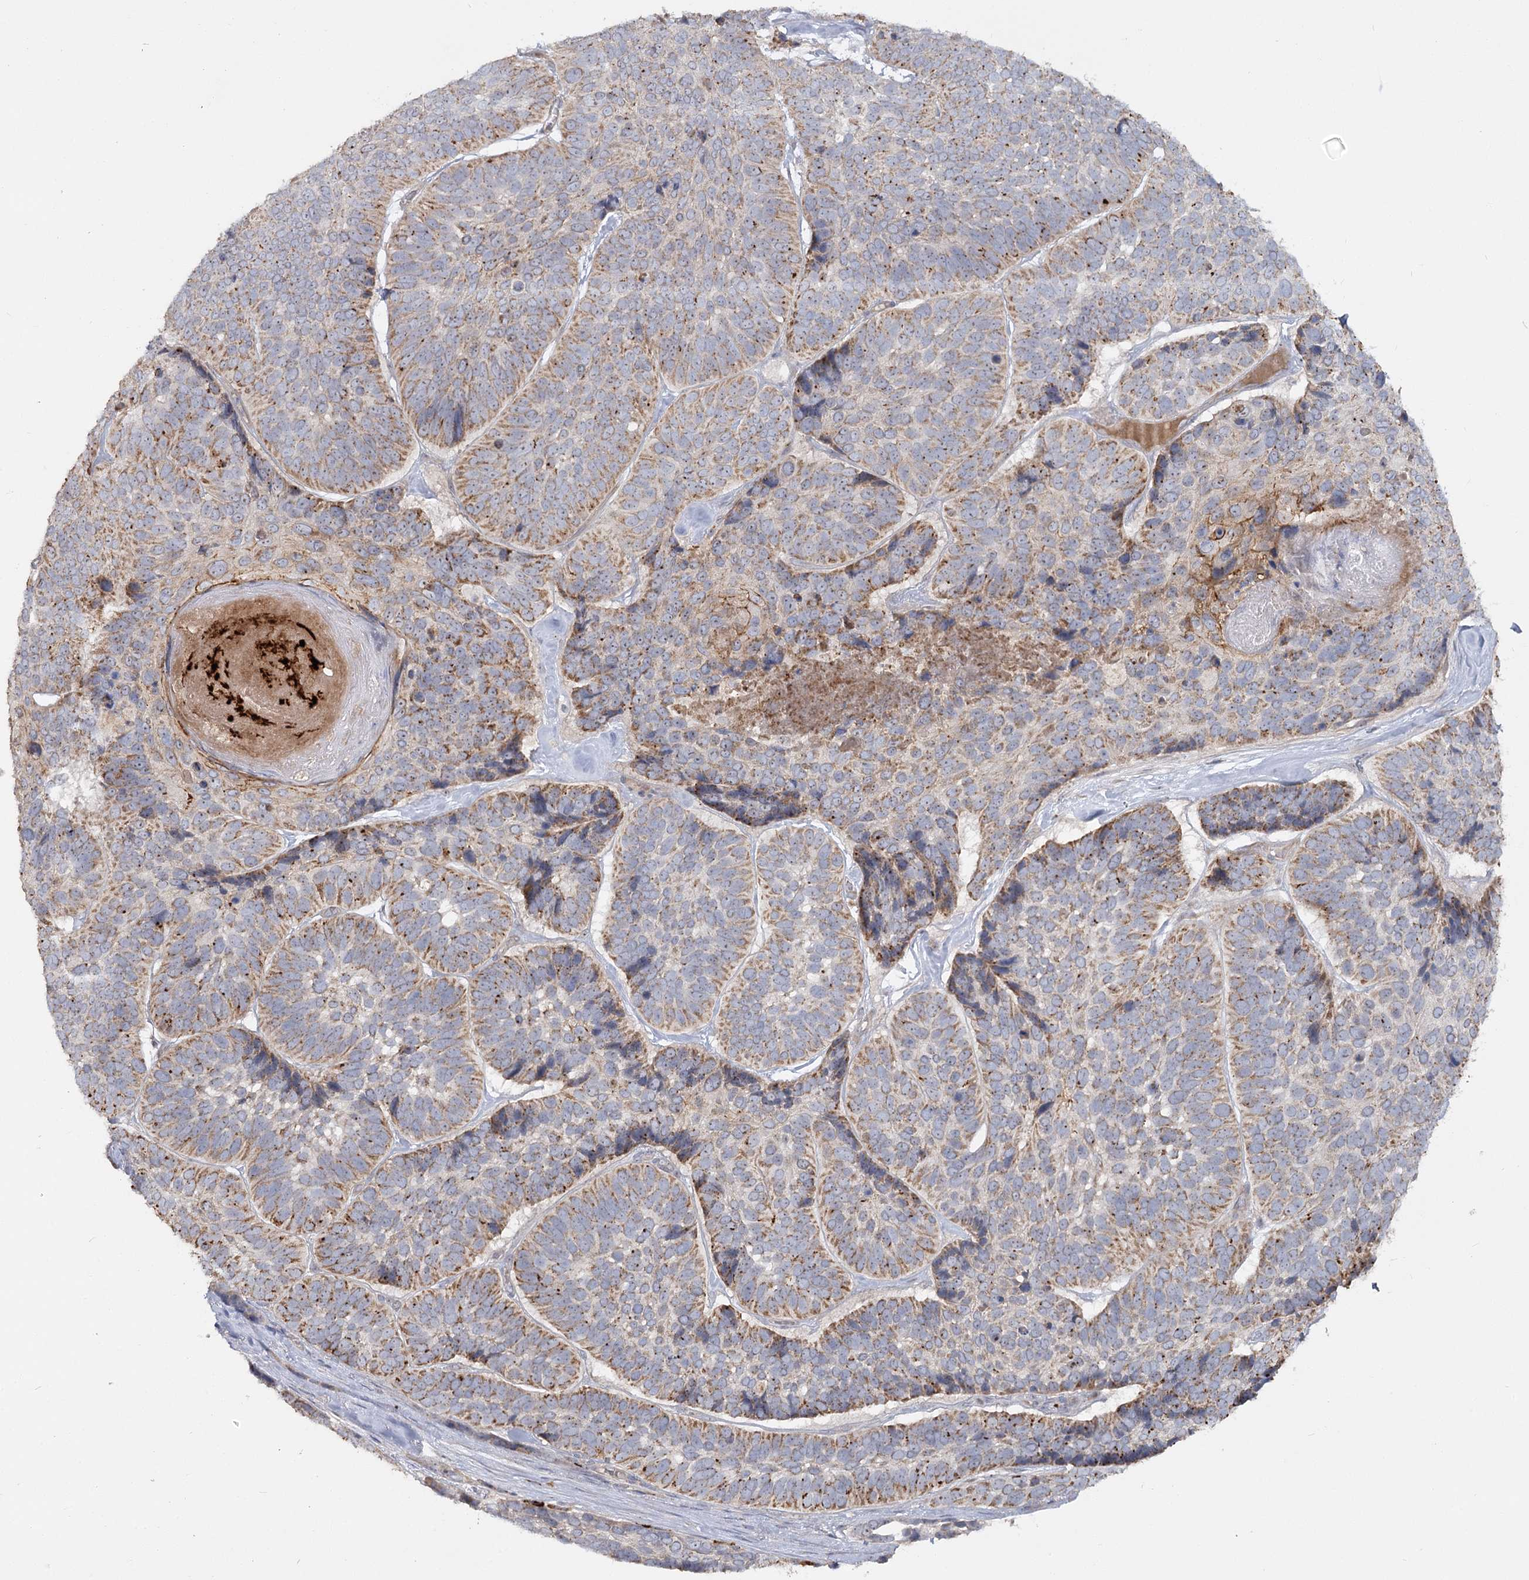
{"staining": {"intensity": "moderate", "quantity": "25%-75%", "location": "cytoplasmic/membranous"}, "tissue": "skin cancer", "cell_type": "Tumor cells", "image_type": "cancer", "snomed": [{"axis": "morphology", "description": "Basal cell carcinoma"}, {"axis": "topography", "description": "Skin"}], "caption": "Immunohistochemical staining of skin basal cell carcinoma demonstrates medium levels of moderate cytoplasmic/membranous protein staining in about 25%-75% of tumor cells.", "gene": "ANGPTL5", "patient": {"sex": "male", "age": 62}}